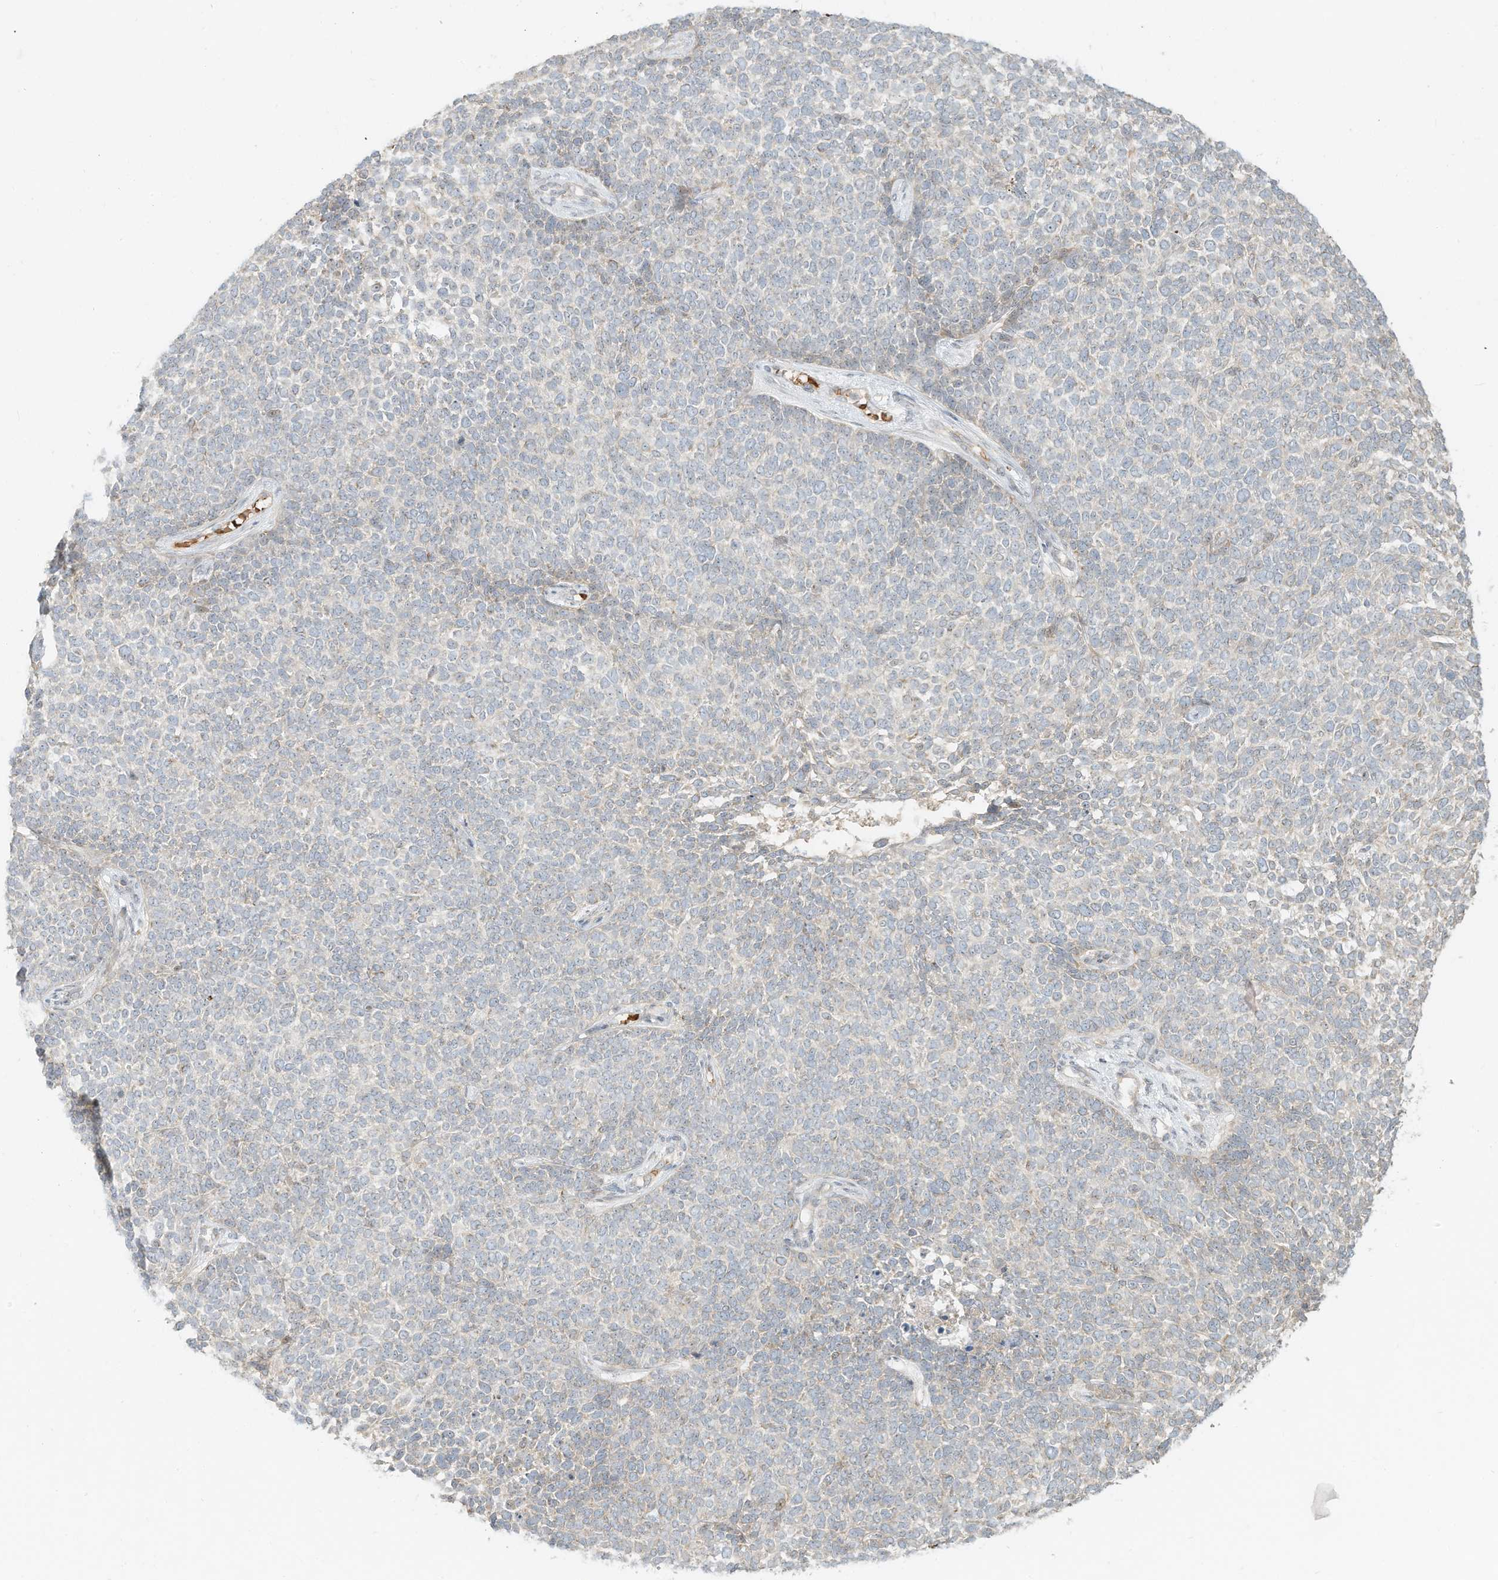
{"staining": {"intensity": "moderate", "quantity": "<25%", "location": "cytoplasmic/membranous"}, "tissue": "skin cancer", "cell_type": "Tumor cells", "image_type": "cancer", "snomed": [{"axis": "morphology", "description": "Basal cell carcinoma"}, {"axis": "topography", "description": "Skin"}], "caption": "This micrograph displays immunohistochemistry (IHC) staining of skin cancer, with low moderate cytoplasmic/membranous positivity in approximately <25% of tumor cells.", "gene": "OFD1", "patient": {"sex": "female", "age": 84}}